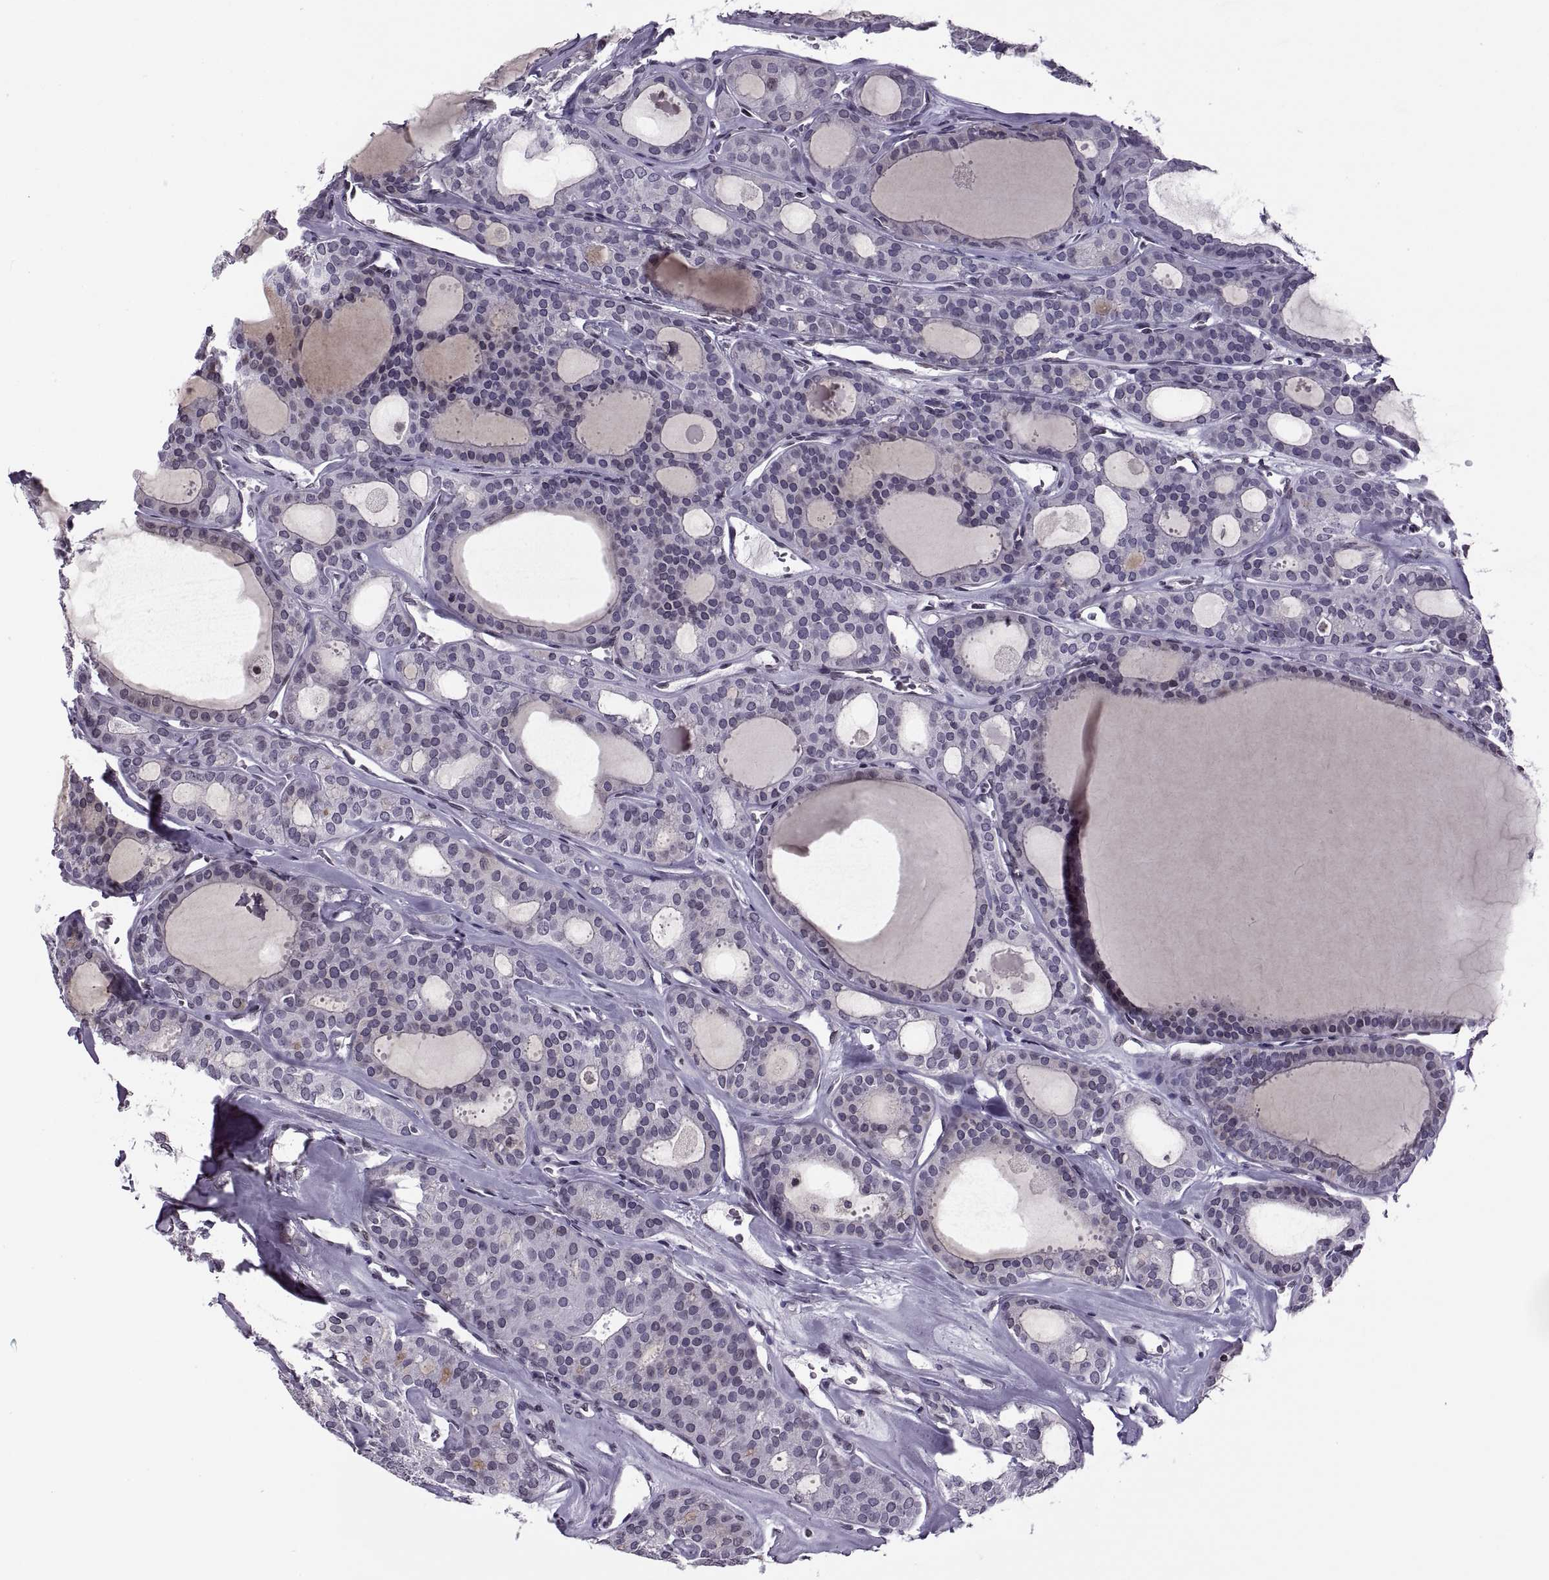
{"staining": {"intensity": "negative", "quantity": "none", "location": "none"}, "tissue": "thyroid cancer", "cell_type": "Tumor cells", "image_type": "cancer", "snomed": [{"axis": "morphology", "description": "Follicular adenoma carcinoma, NOS"}, {"axis": "topography", "description": "Thyroid gland"}], "caption": "Immunohistochemistry (IHC) histopathology image of neoplastic tissue: follicular adenoma carcinoma (thyroid) stained with DAB (3,3'-diaminobenzidine) exhibits no significant protein positivity in tumor cells.", "gene": "H1-8", "patient": {"sex": "male", "age": 75}}